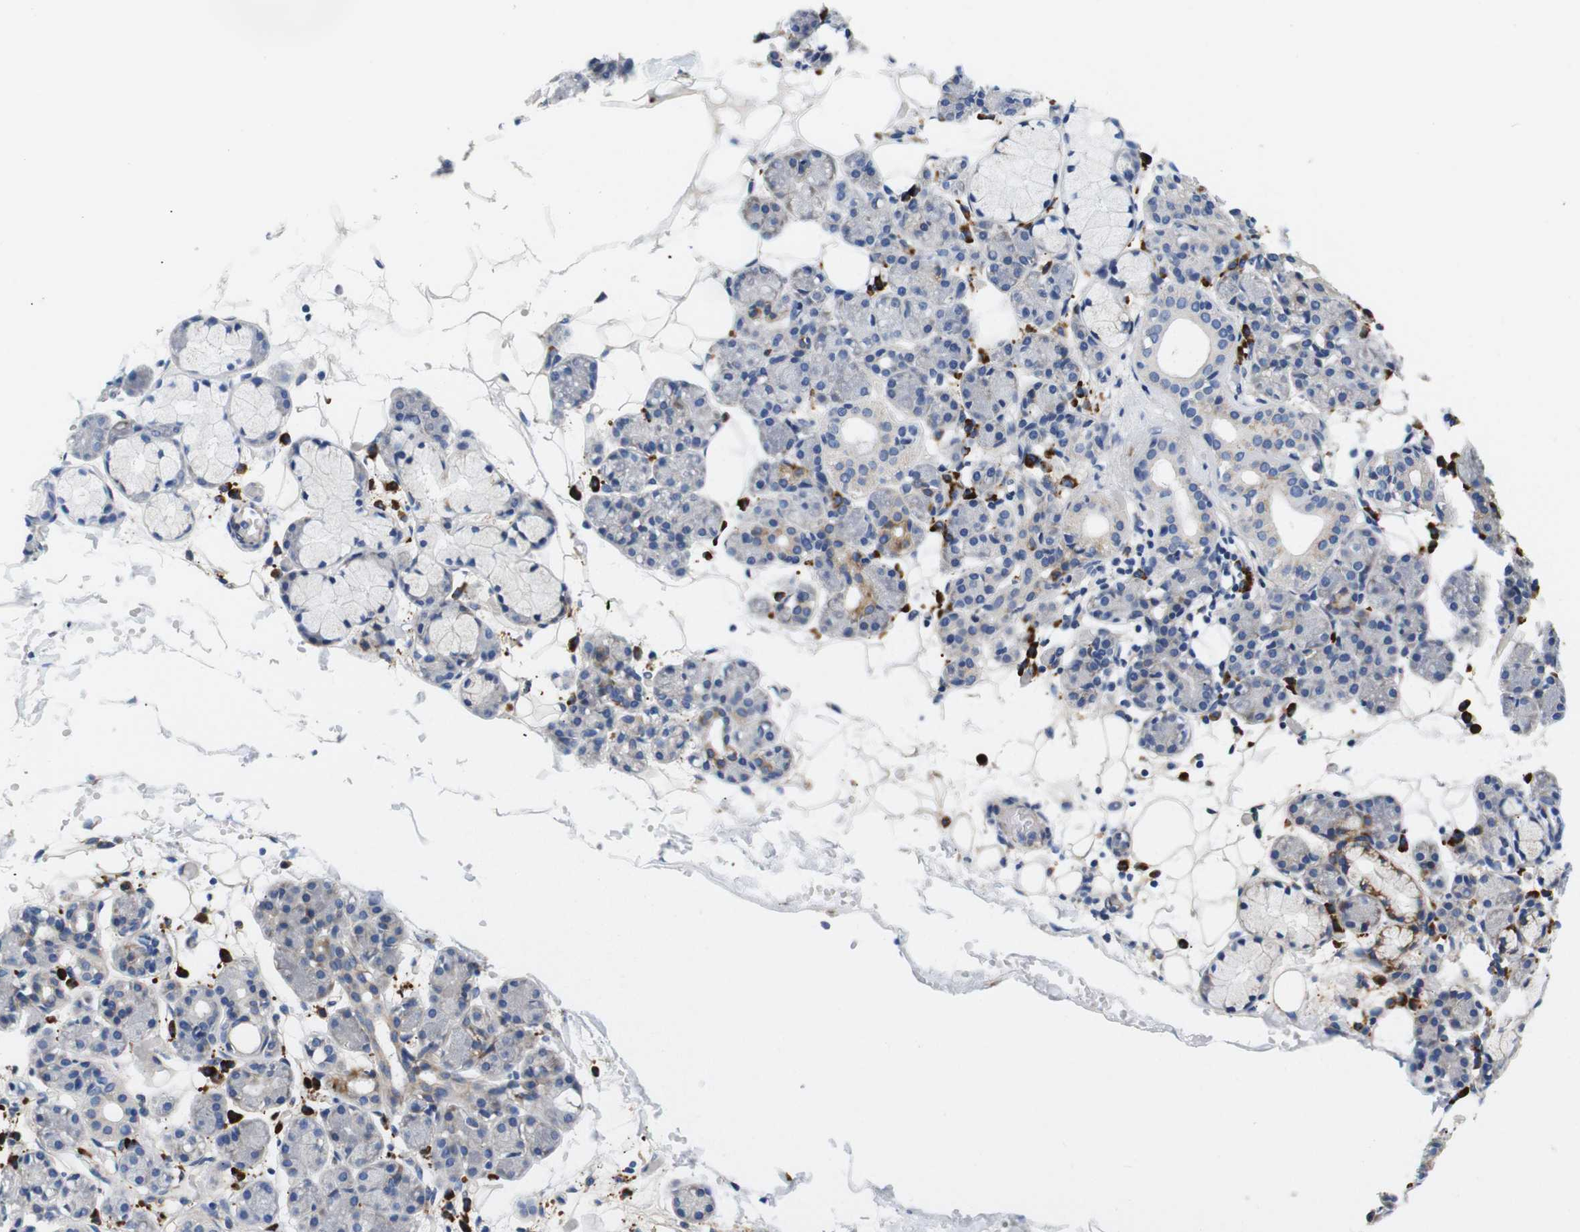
{"staining": {"intensity": "weak", "quantity": "<25%", "location": "cytoplasmic/membranous"}, "tissue": "salivary gland", "cell_type": "Glandular cells", "image_type": "normal", "snomed": [{"axis": "morphology", "description": "Normal tissue, NOS"}, {"axis": "topography", "description": "Salivary gland"}], "caption": "High power microscopy image of an immunohistochemistry photomicrograph of normal salivary gland, revealing no significant staining in glandular cells. (DAB (3,3'-diaminobenzidine) immunohistochemistry (IHC) visualized using brightfield microscopy, high magnification).", "gene": "UBE2G2", "patient": {"sex": "male", "age": 63}}